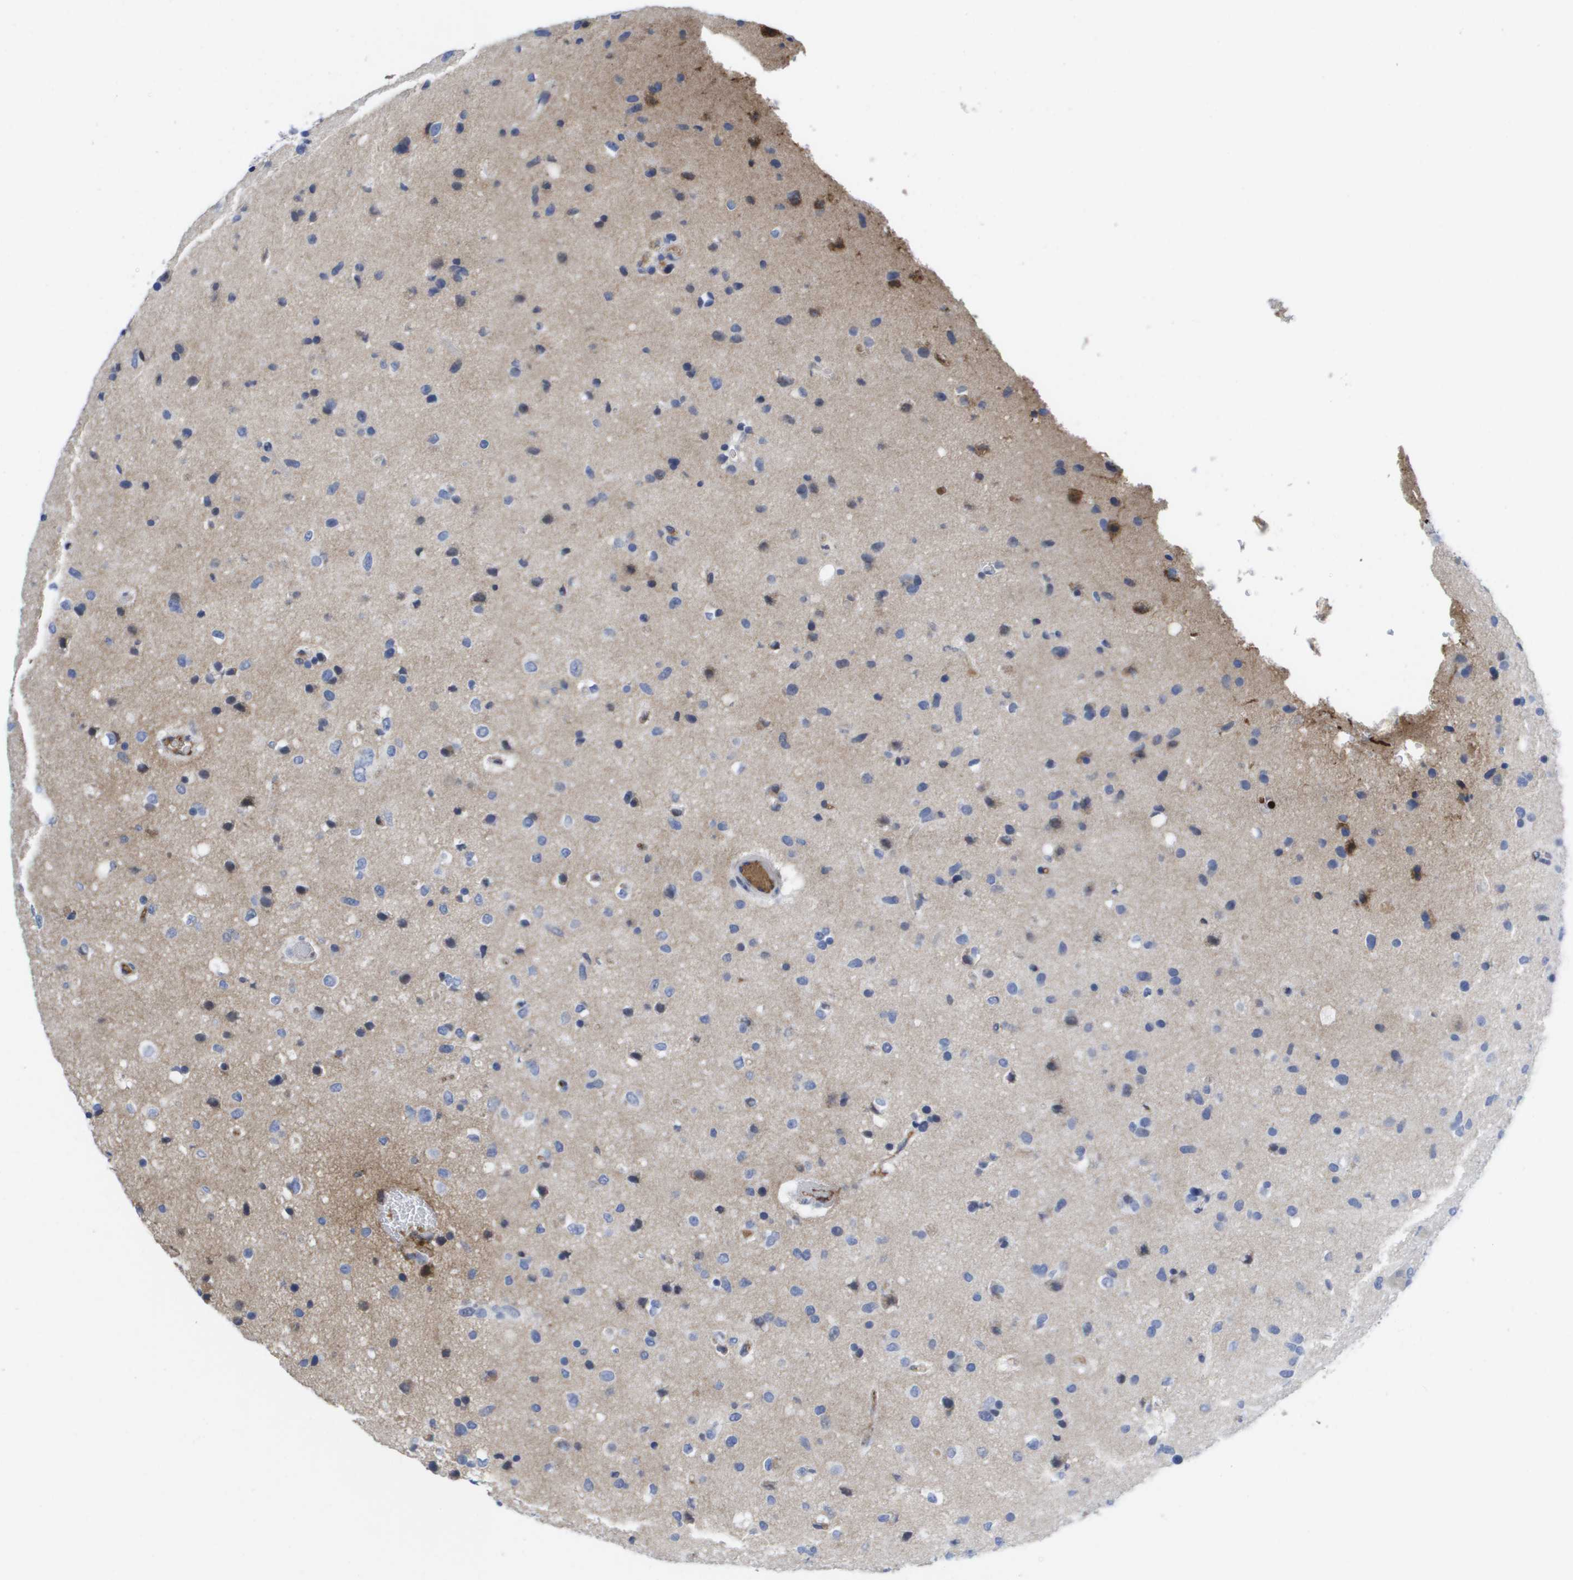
{"staining": {"intensity": "moderate", "quantity": "<25%", "location": "cytoplasmic/membranous"}, "tissue": "glioma", "cell_type": "Tumor cells", "image_type": "cancer", "snomed": [{"axis": "morphology", "description": "Glioma, malignant, Low grade"}, {"axis": "topography", "description": "Brain"}], "caption": "Immunohistochemical staining of human glioma shows moderate cytoplasmic/membranous protein expression in about <25% of tumor cells.", "gene": "SERPINC1", "patient": {"sex": "male", "age": 77}}